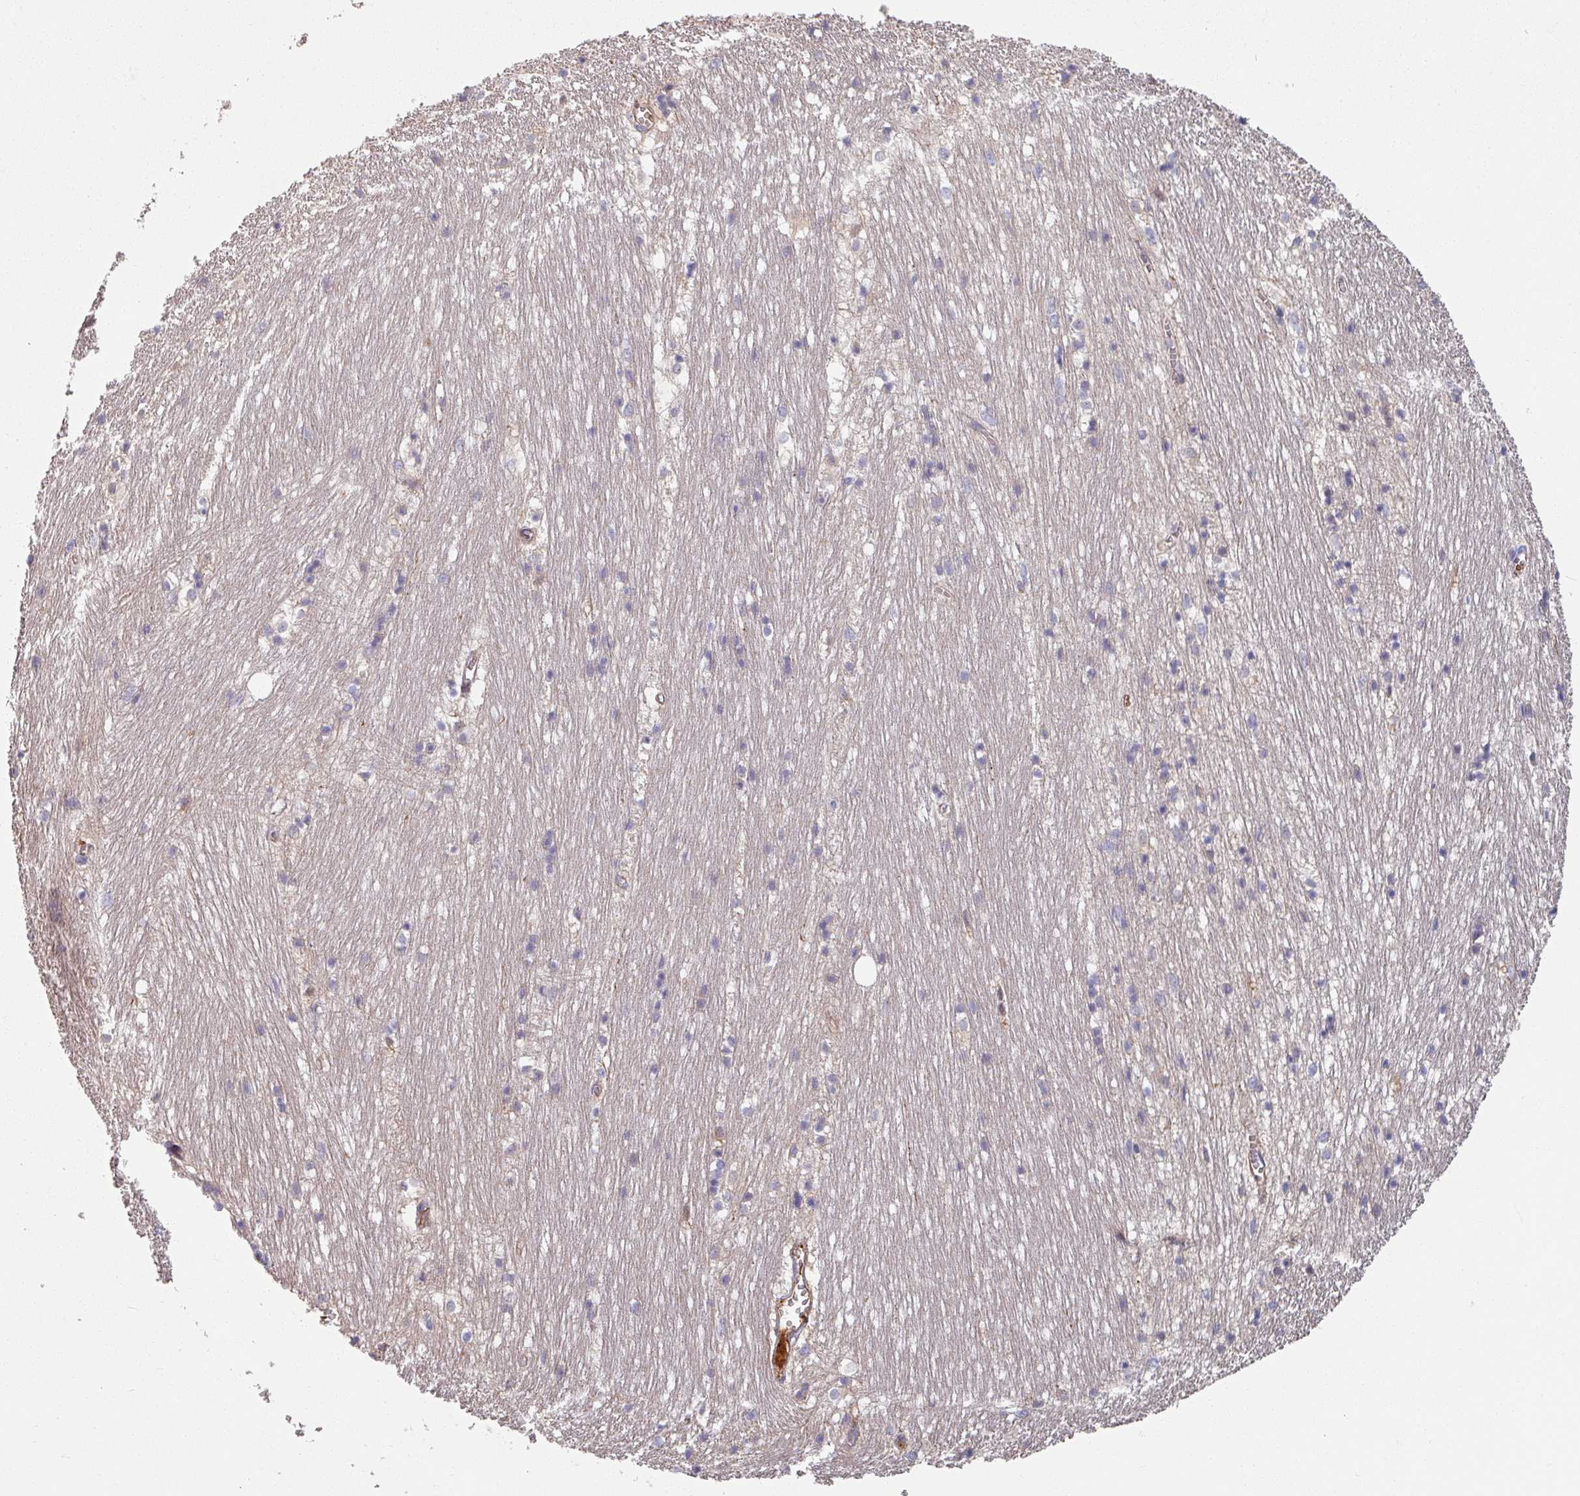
{"staining": {"intensity": "negative", "quantity": "none", "location": "none"}, "tissue": "hippocampus", "cell_type": "Glial cells", "image_type": "normal", "snomed": [{"axis": "morphology", "description": "Normal tissue, NOS"}, {"axis": "topography", "description": "Hippocampus"}], "caption": "Immunohistochemistry (IHC) of normal hippocampus shows no staining in glial cells. (DAB immunohistochemistry with hematoxylin counter stain).", "gene": "C4BPB", "patient": {"sex": "female", "age": 64}}